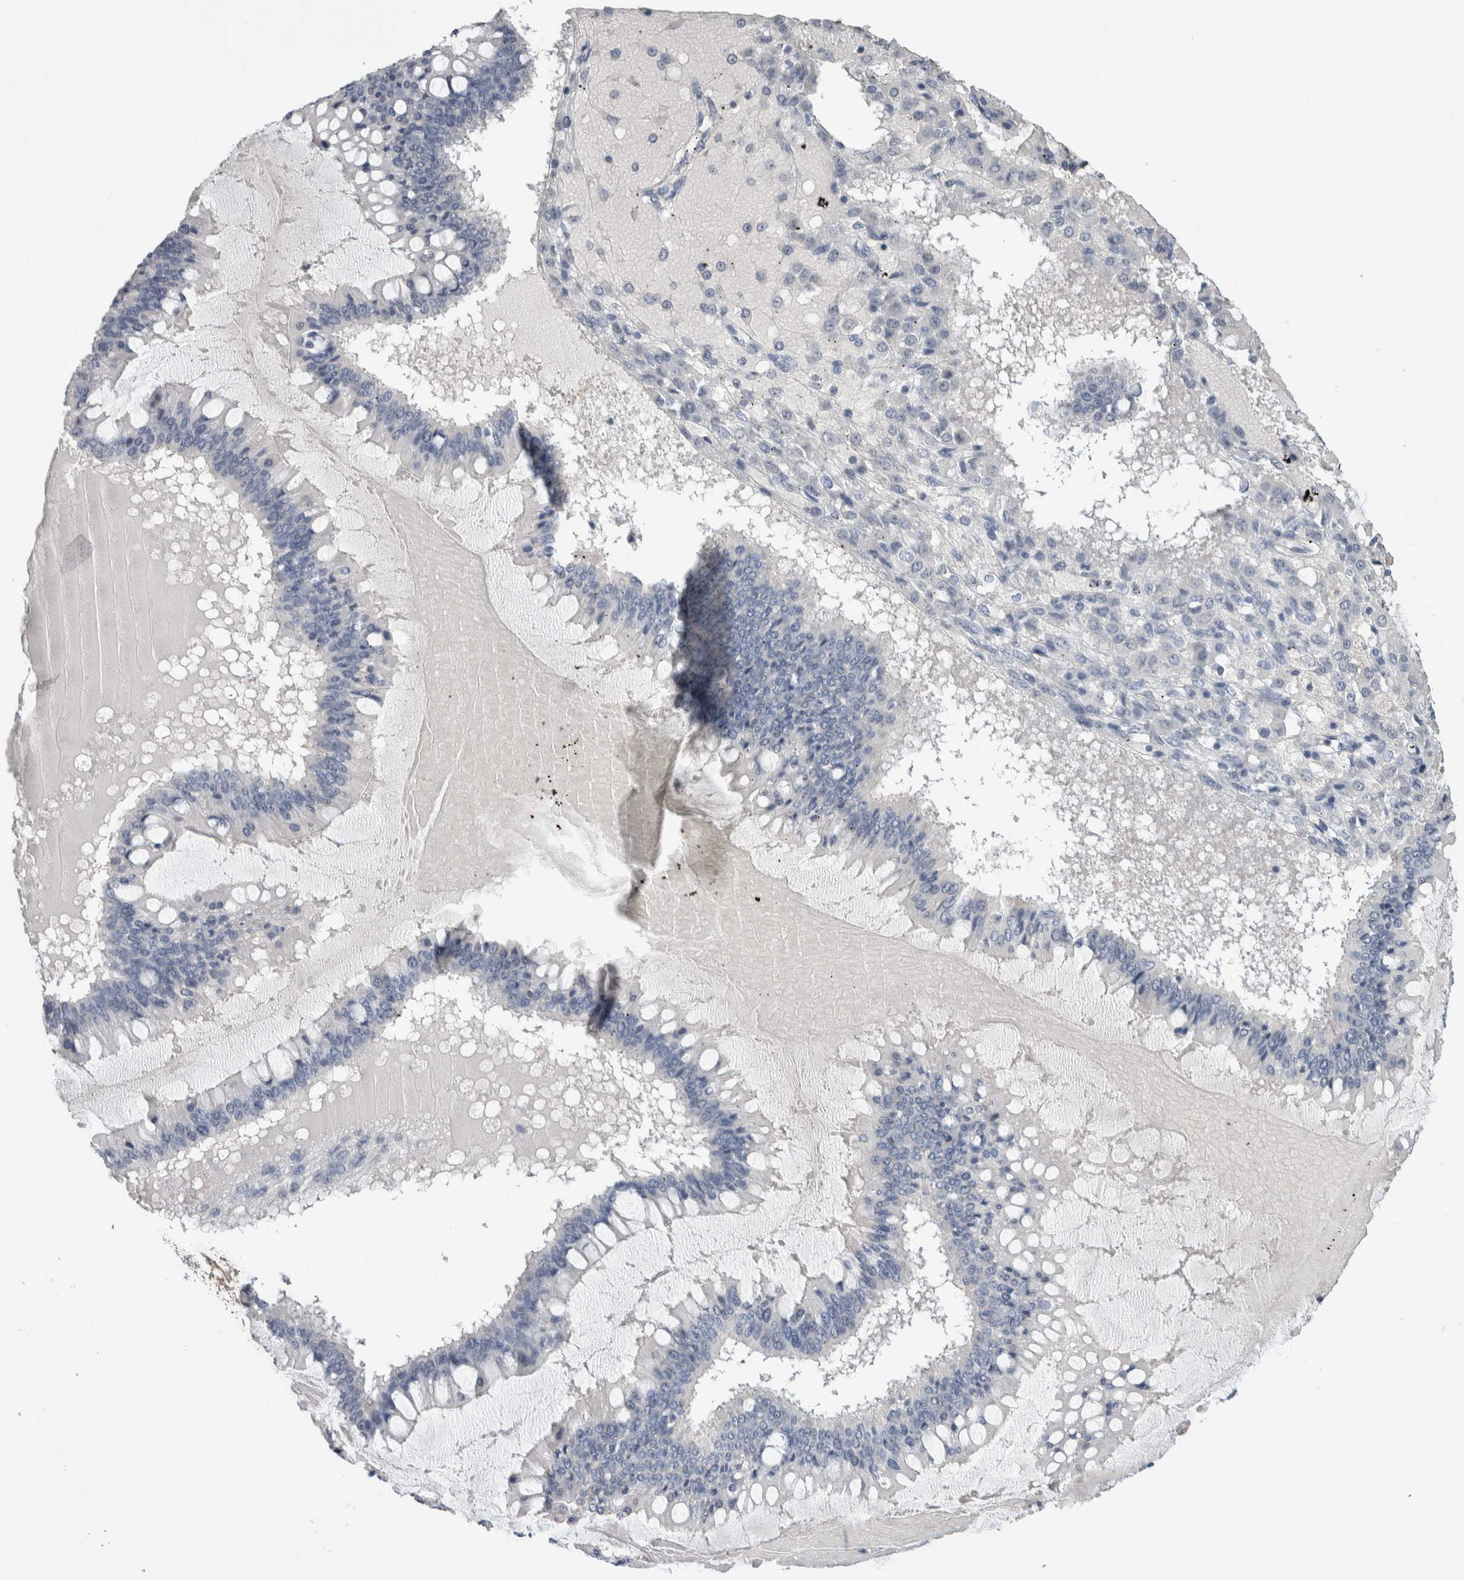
{"staining": {"intensity": "negative", "quantity": "none", "location": "none"}, "tissue": "ovarian cancer", "cell_type": "Tumor cells", "image_type": "cancer", "snomed": [{"axis": "morphology", "description": "Cystadenocarcinoma, mucinous, NOS"}, {"axis": "topography", "description": "Ovary"}], "caption": "The image exhibits no significant staining in tumor cells of ovarian mucinous cystadenocarcinoma.", "gene": "FABP4", "patient": {"sex": "female", "age": 73}}